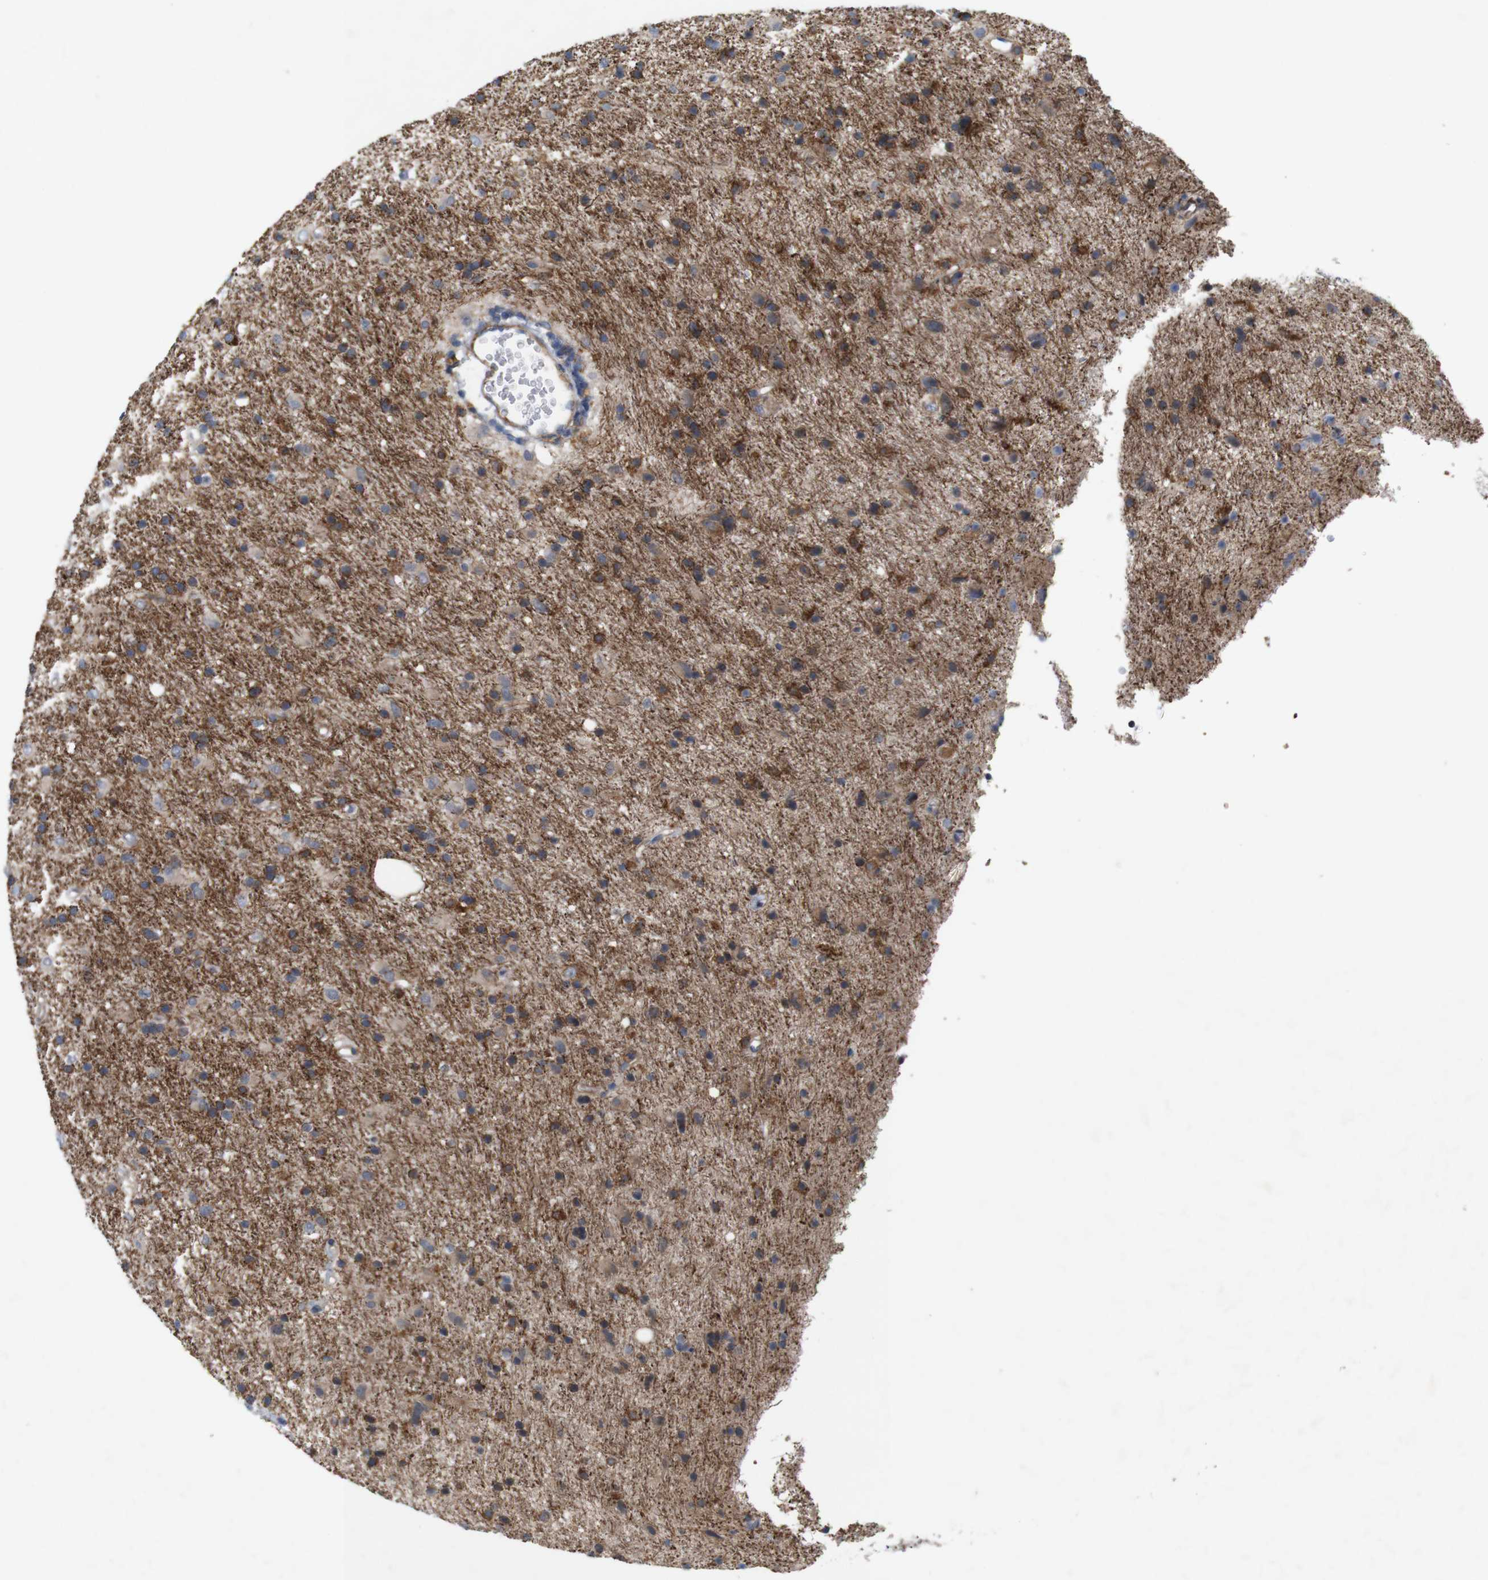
{"staining": {"intensity": "strong", "quantity": "<25%", "location": "cytoplasmic/membranous"}, "tissue": "glioma", "cell_type": "Tumor cells", "image_type": "cancer", "snomed": [{"axis": "morphology", "description": "Glioma, malignant, Low grade"}, {"axis": "topography", "description": "Brain"}], "caption": "Glioma stained with DAB immunohistochemistry (IHC) shows medium levels of strong cytoplasmic/membranous expression in about <25% of tumor cells.", "gene": "SIGLEC8", "patient": {"sex": "male", "age": 77}}